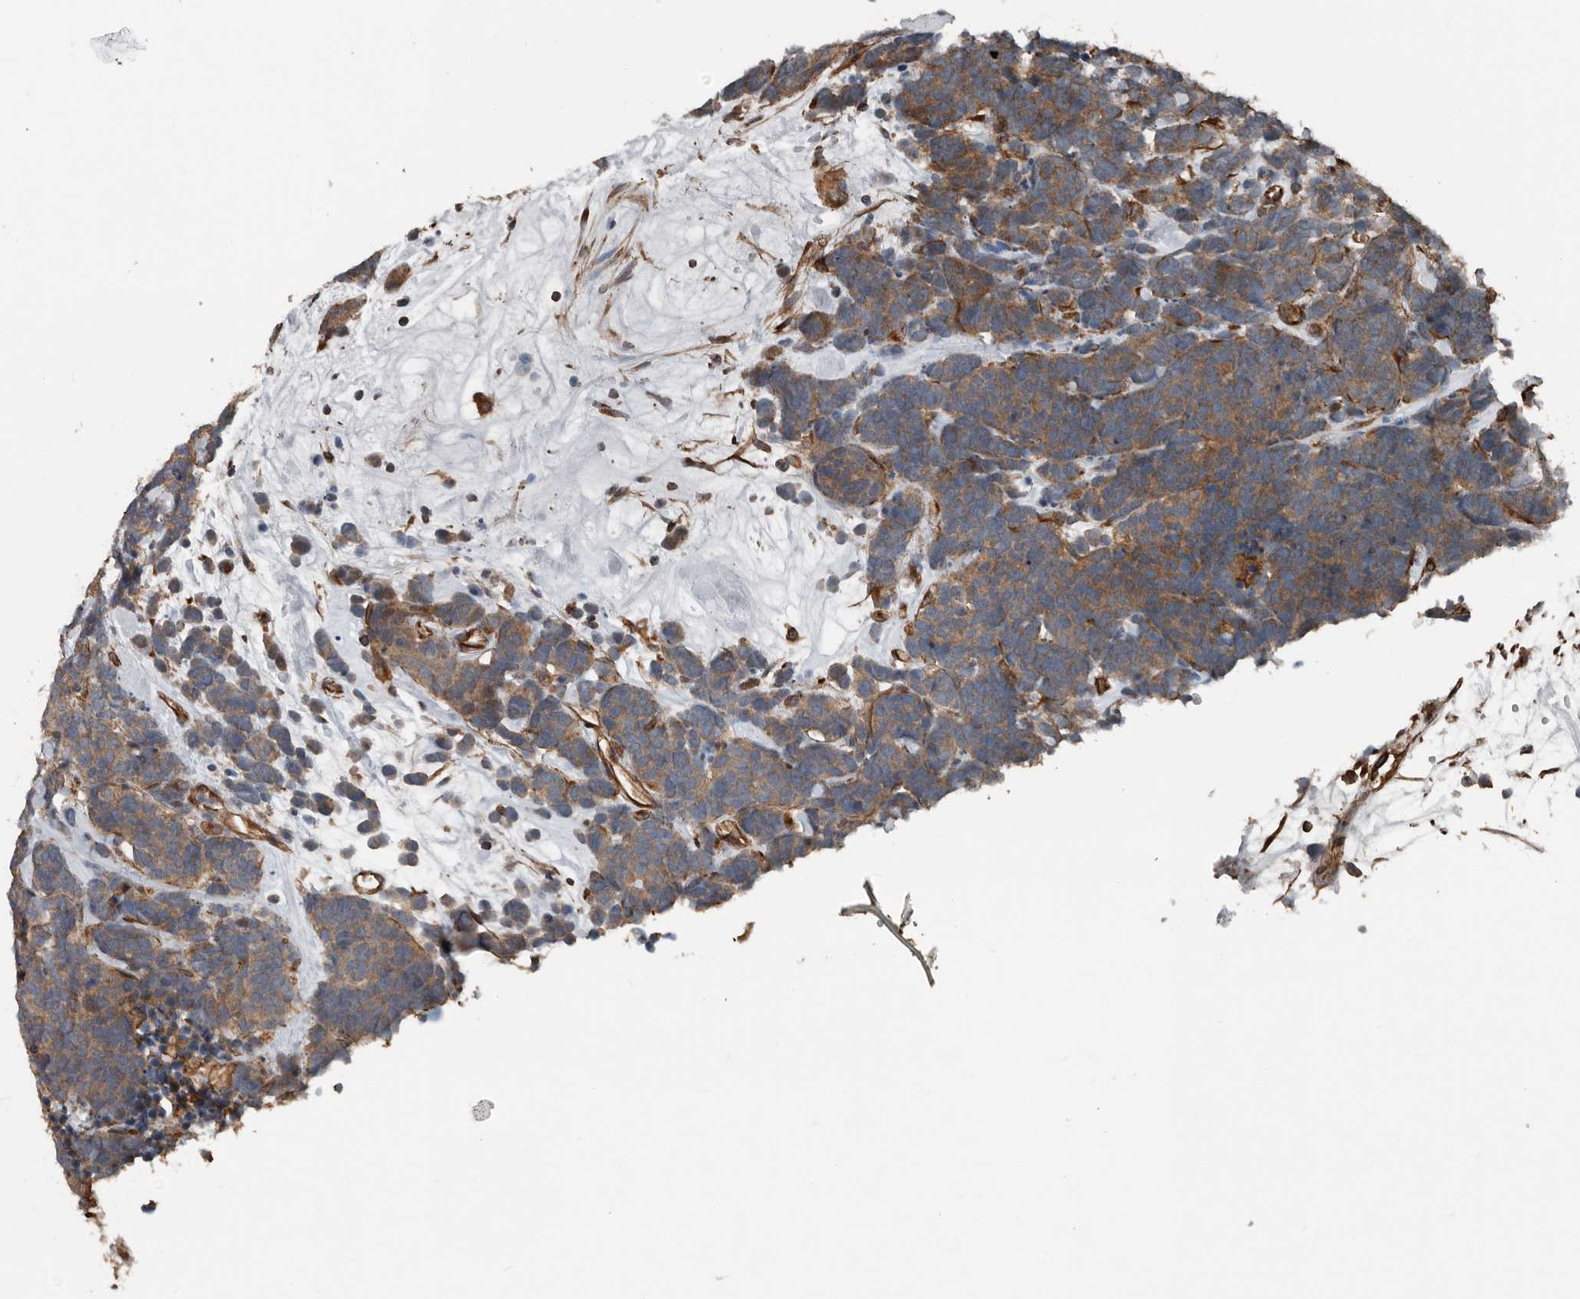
{"staining": {"intensity": "moderate", "quantity": ">75%", "location": "cytoplasmic/membranous"}, "tissue": "carcinoid", "cell_type": "Tumor cells", "image_type": "cancer", "snomed": [{"axis": "morphology", "description": "Carcinoma, NOS"}, {"axis": "morphology", "description": "Carcinoid, malignant, NOS"}, {"axis": "topography", "description": "Urinary bladder"}], "caption": "Tumor cells demonstrate medium levels of moderate cytoplasmic/membranous positivity in about >75% of cells in carcinoid.", "gene": "YOD1", "patient": {"sex": "male", "age": 57}}